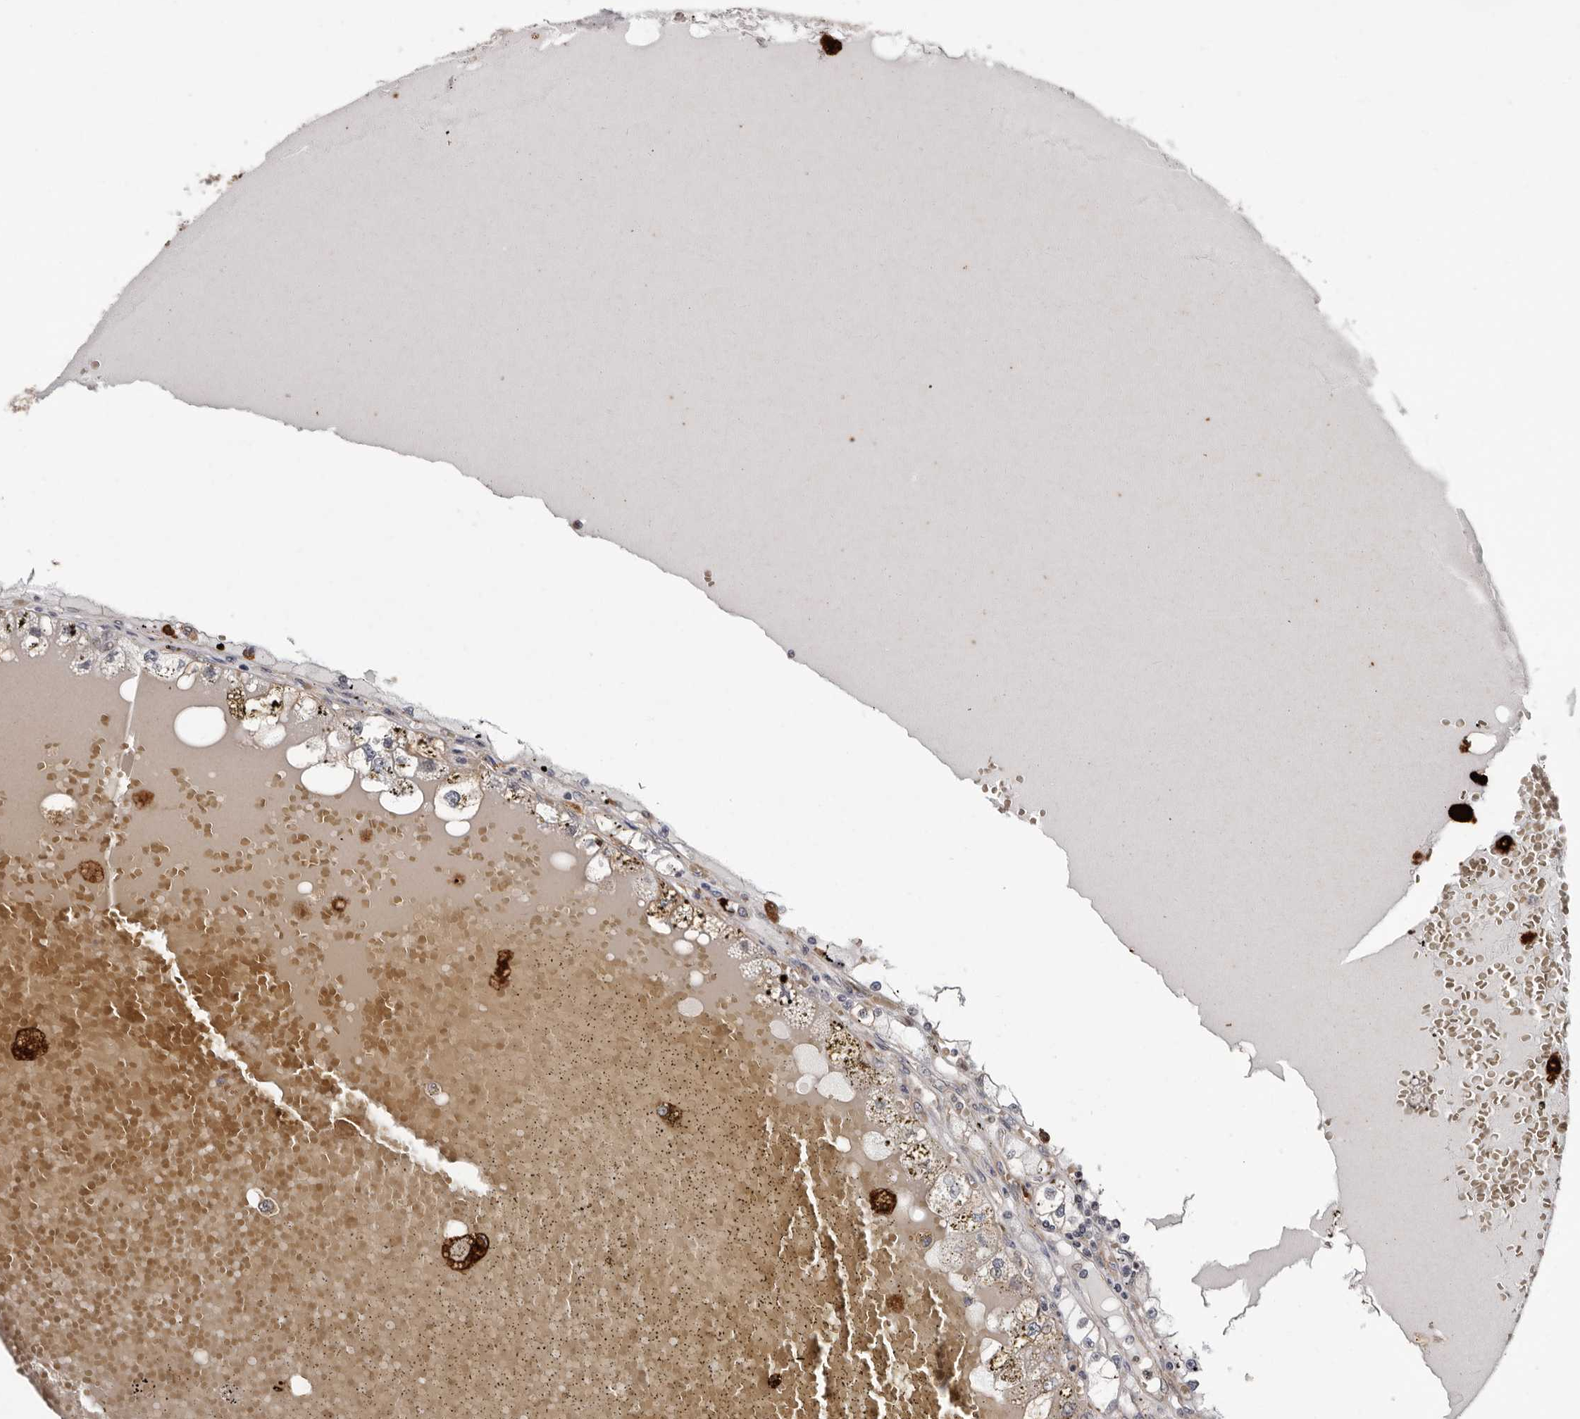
{"staining": {"intensity": "negative", "quantity": "none", "location": "none"}, "tissue": "renal cancer", "cell_type": "Tumor cells", "image_type": "cancer", "snomed": [{"axis": "morphology", "description": "Adenocarcinoma, NOS"}, {"axis": "topography", "description": "Kidney"}], "caption": "High power microscopy micrograph of an immunohistochemistry (IHC) micrograph of renal adenocarcinoma, revealing no significant expression in tumor cells. Brightfield microscopy of IHC stained with DAB (3,3'-diaminobenzidine) (brown) and hematoxylin (blue), captured at high magnification.", "gene": "FGFR4", "patient": {"sex": "male", "age": 56}}